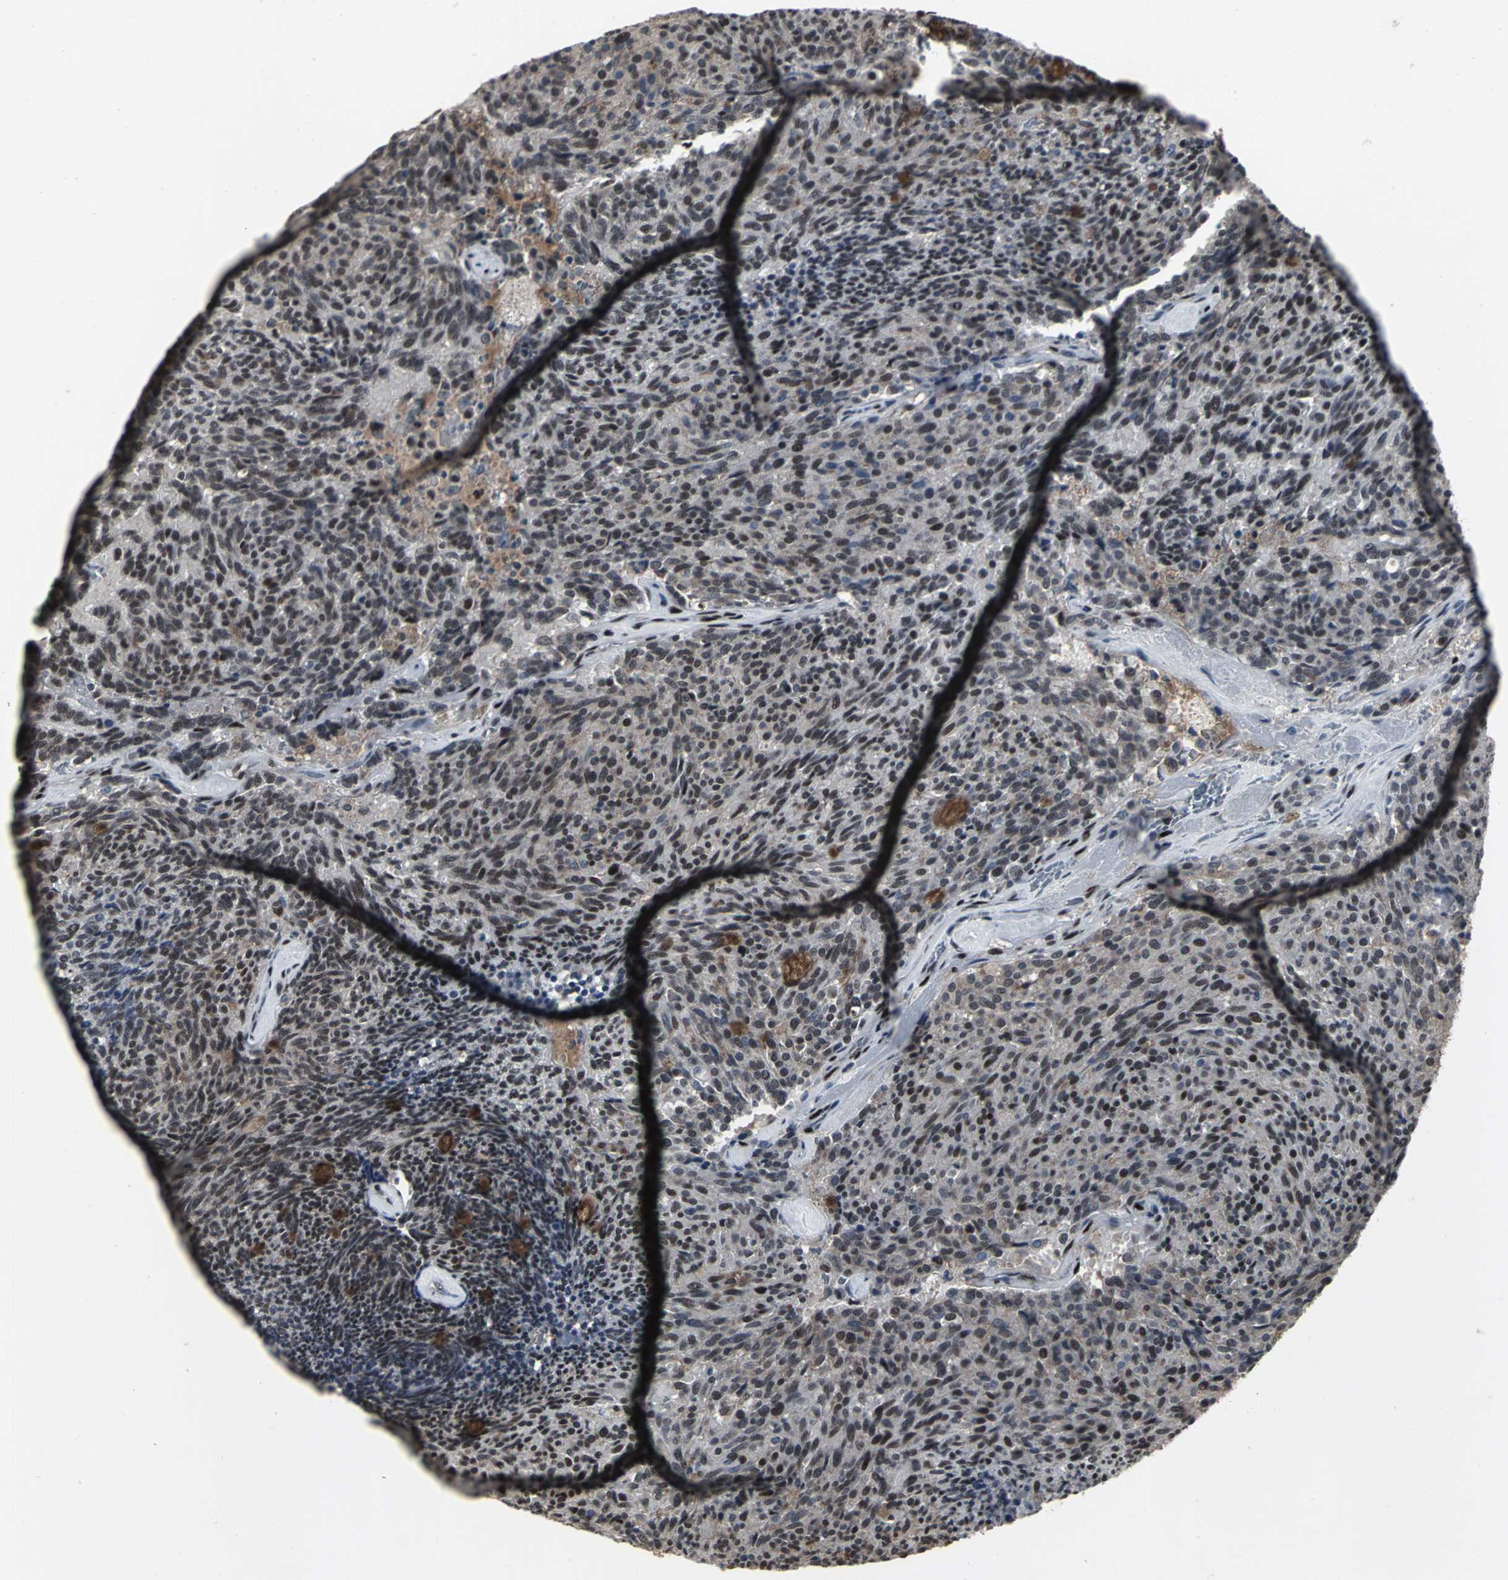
{"staining": {"intensity": "moderate", "quantity": "25%-75%", "location": "nuclear"}, "tissue": "carcinoid", "cell_type": "Tumor cells", "image_type": "cancer", "snomed": [{"axis": "morphology", "description": "Carcinoid, malignant, NOS"}, {"axis": "topography", "description": "Pancreas"}], "caption": "Malignant carcinoid was stained to show a protein in brown. There is medium levels of moderate nuclear positivity in about 25%-75% of tumor cells.", "gene": "SRF", "patient": {"sex": "female", "age": 54}}